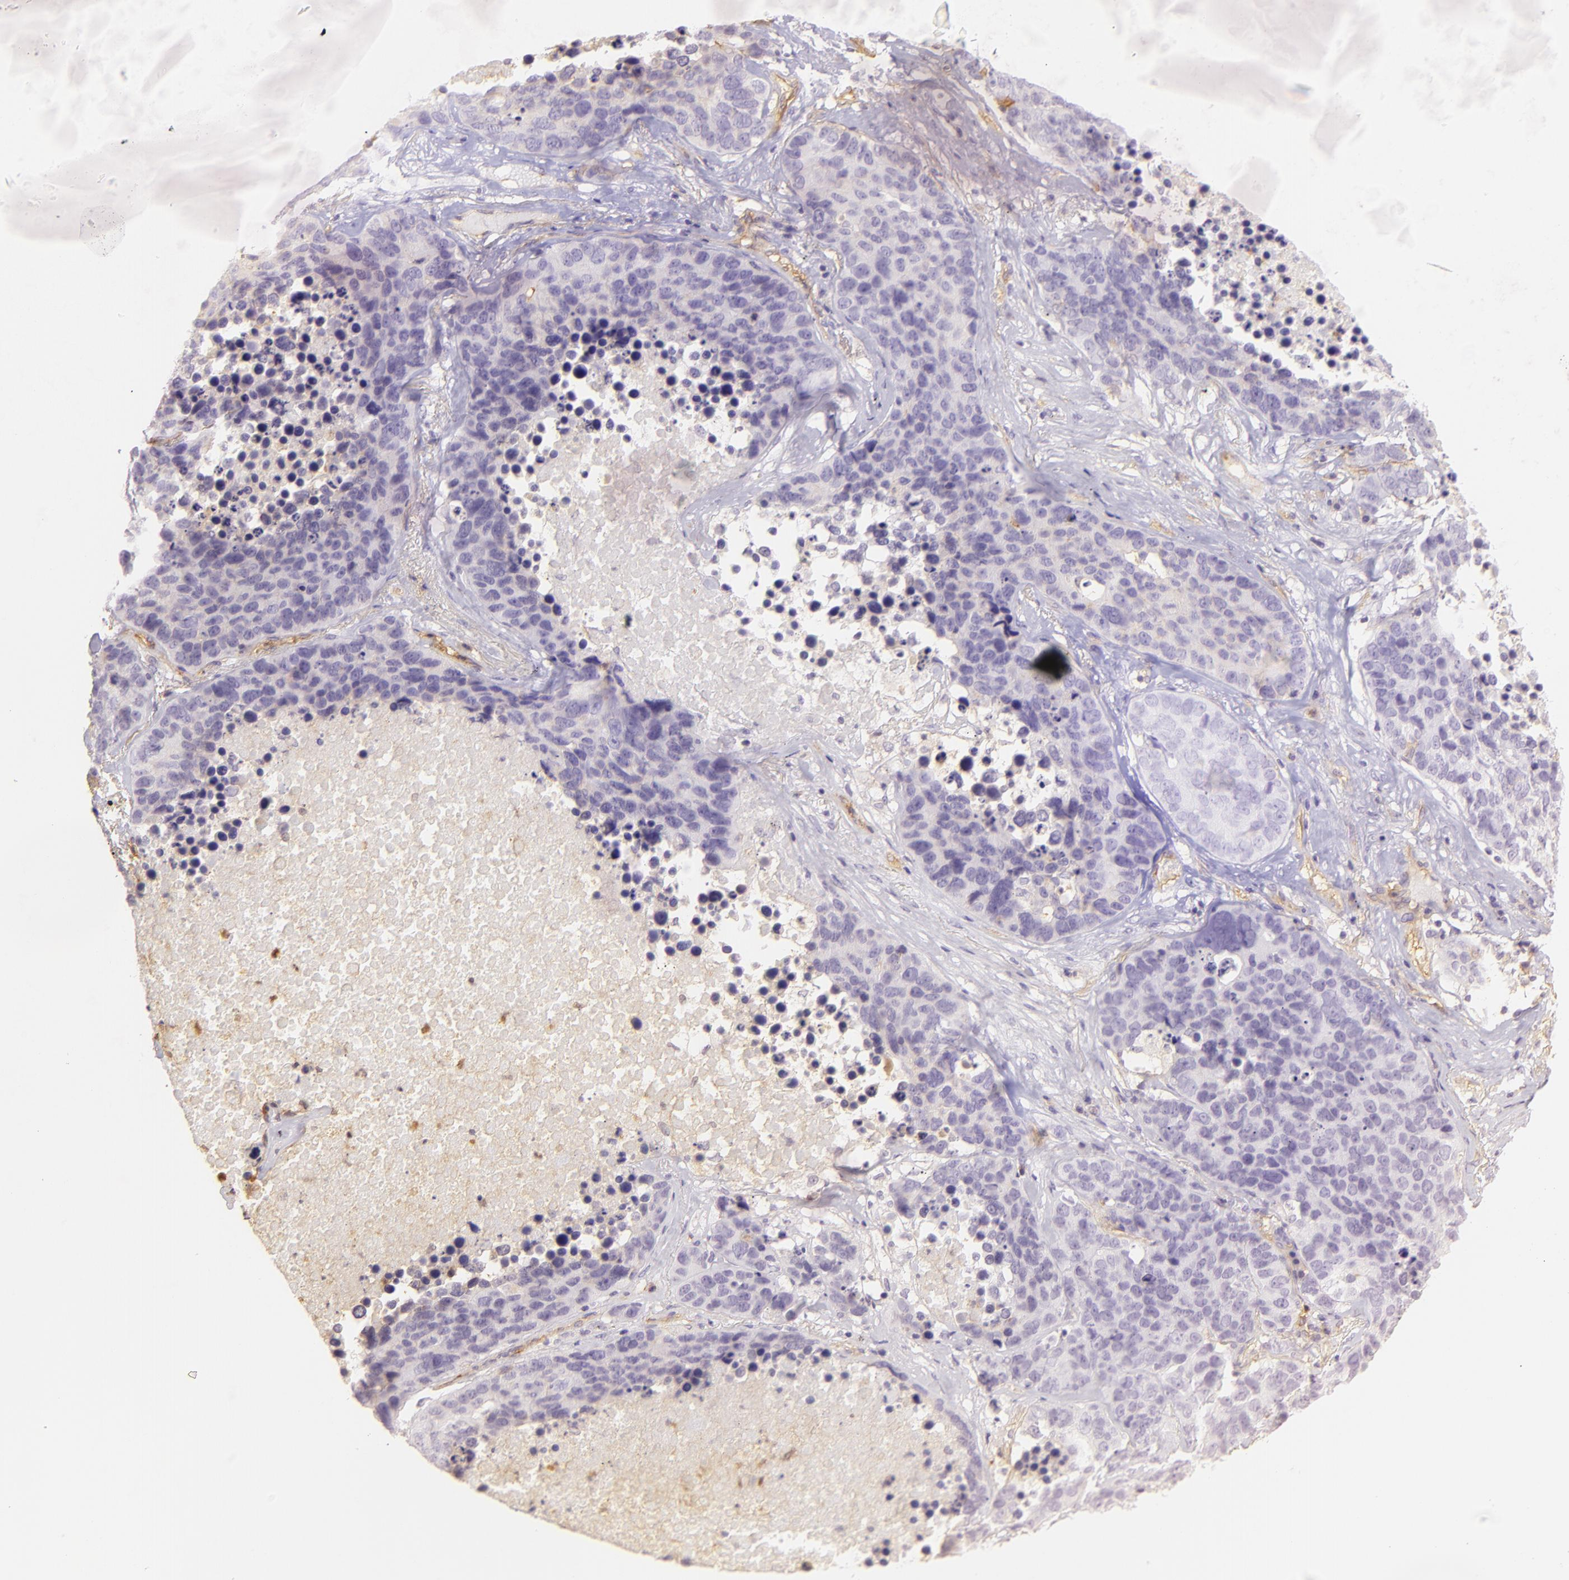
{"staining": {"intensity": "negative", "quantity": "none", "location": "none"}, "tissue": "lung cancer", "cell_type": "Tumor cells", "image_type": "cancer", "snomed": [{"axis": "morphology", "description": "Carcinoid, malignant, NOS"}, {"axis": "topography", "description": "Lung"}], "caption": "DAB immunohistochemical staining of human lung carcinoid (malignant) exhibits no significant positivity in tumor cells.", "gene": "CD59", "patient": {"sex": "male", "age": 60}}